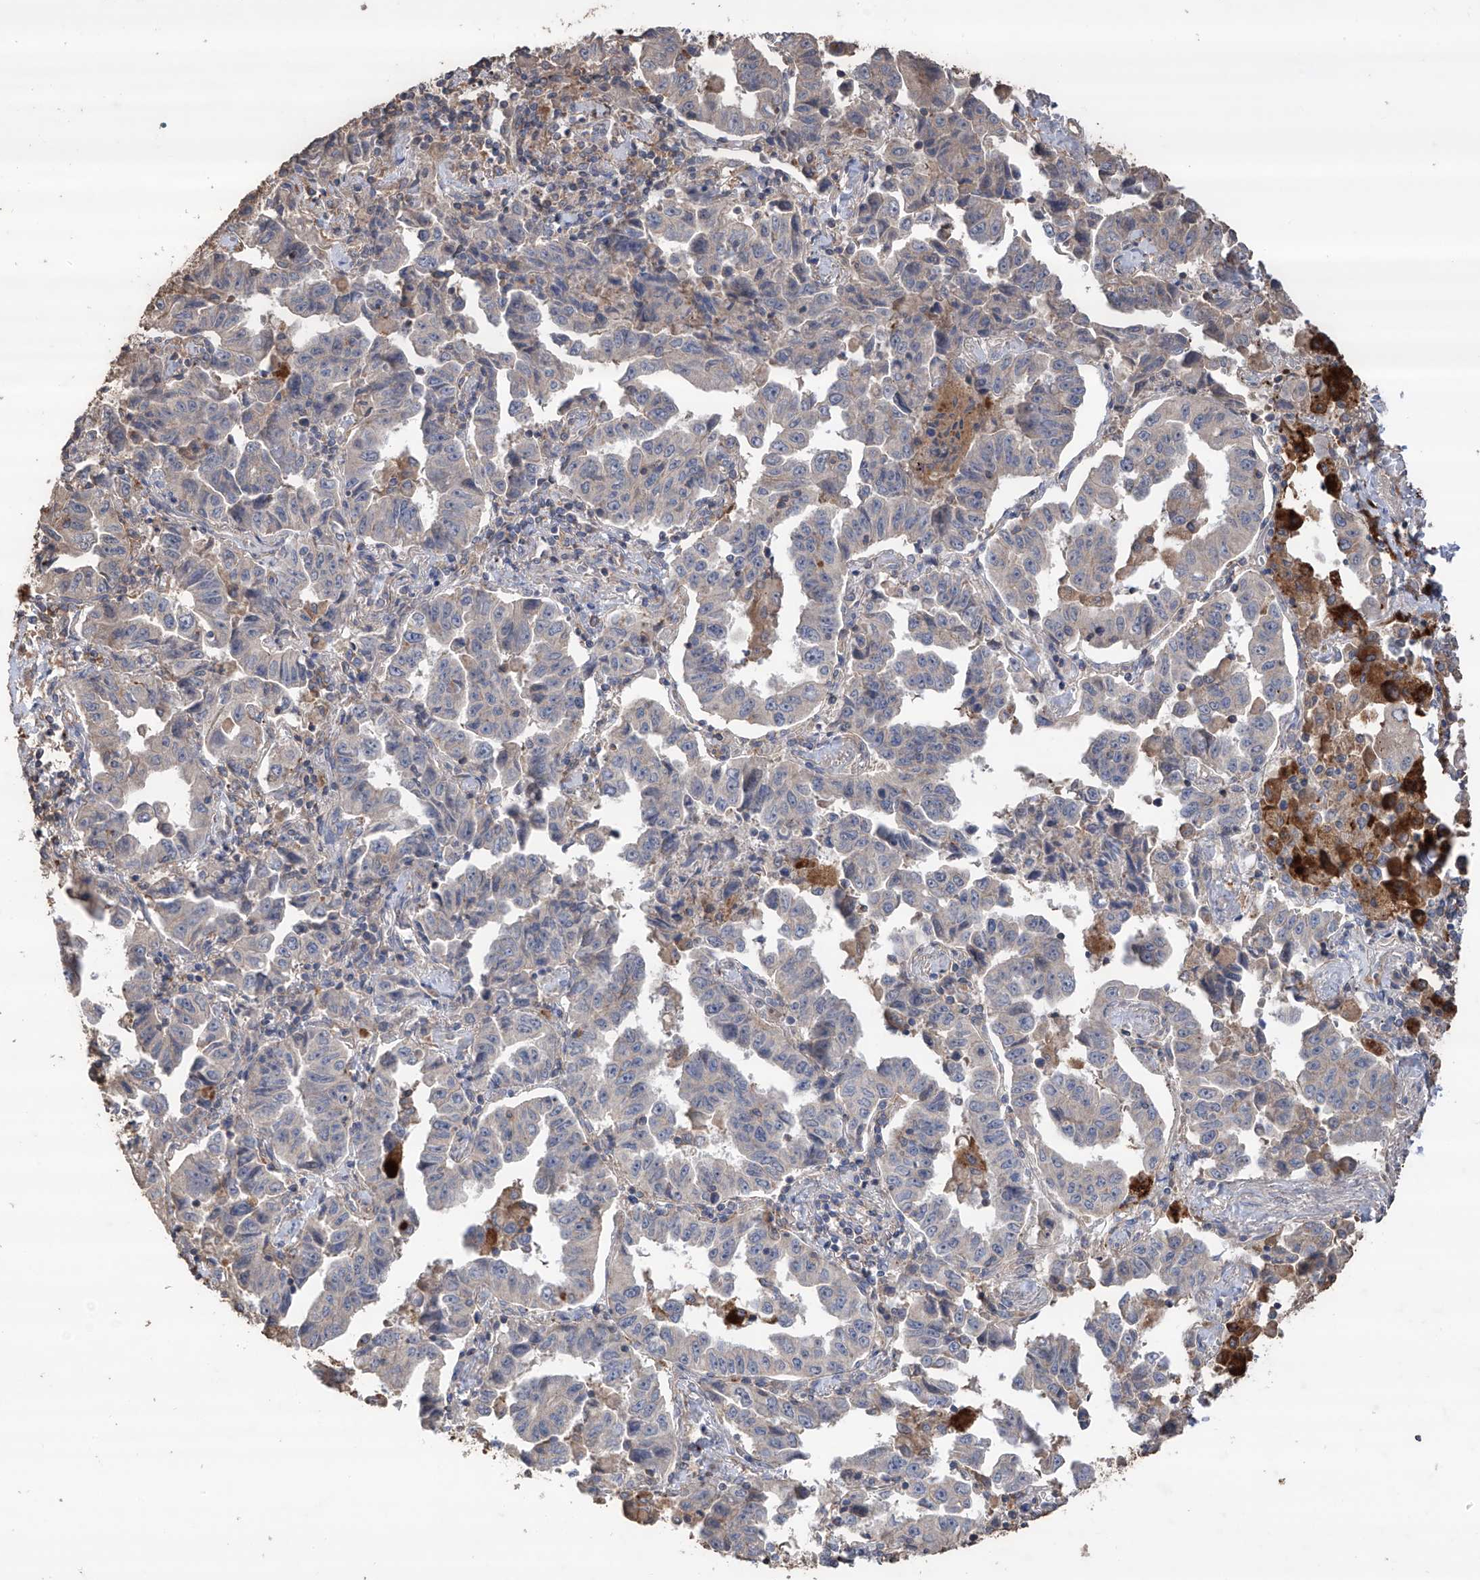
{"staining": {"intensity": "negative", "quantity": "none", "location": "none"}, "tissue": "lung cancer", "cell_type": "Tumor cells", "image_type": "cancer", "snomed": [{"axis": "morphology", "description": "Adenocarcinoma, NOS"}, {"axis": "topography", "description": "Lung"}], "caption": "The photomicrograph demonstrates no staining of tumor cells in lung adenocarcinoma.", "gene": "EDN1", "patient": {"sex": "female", "age": 51}}